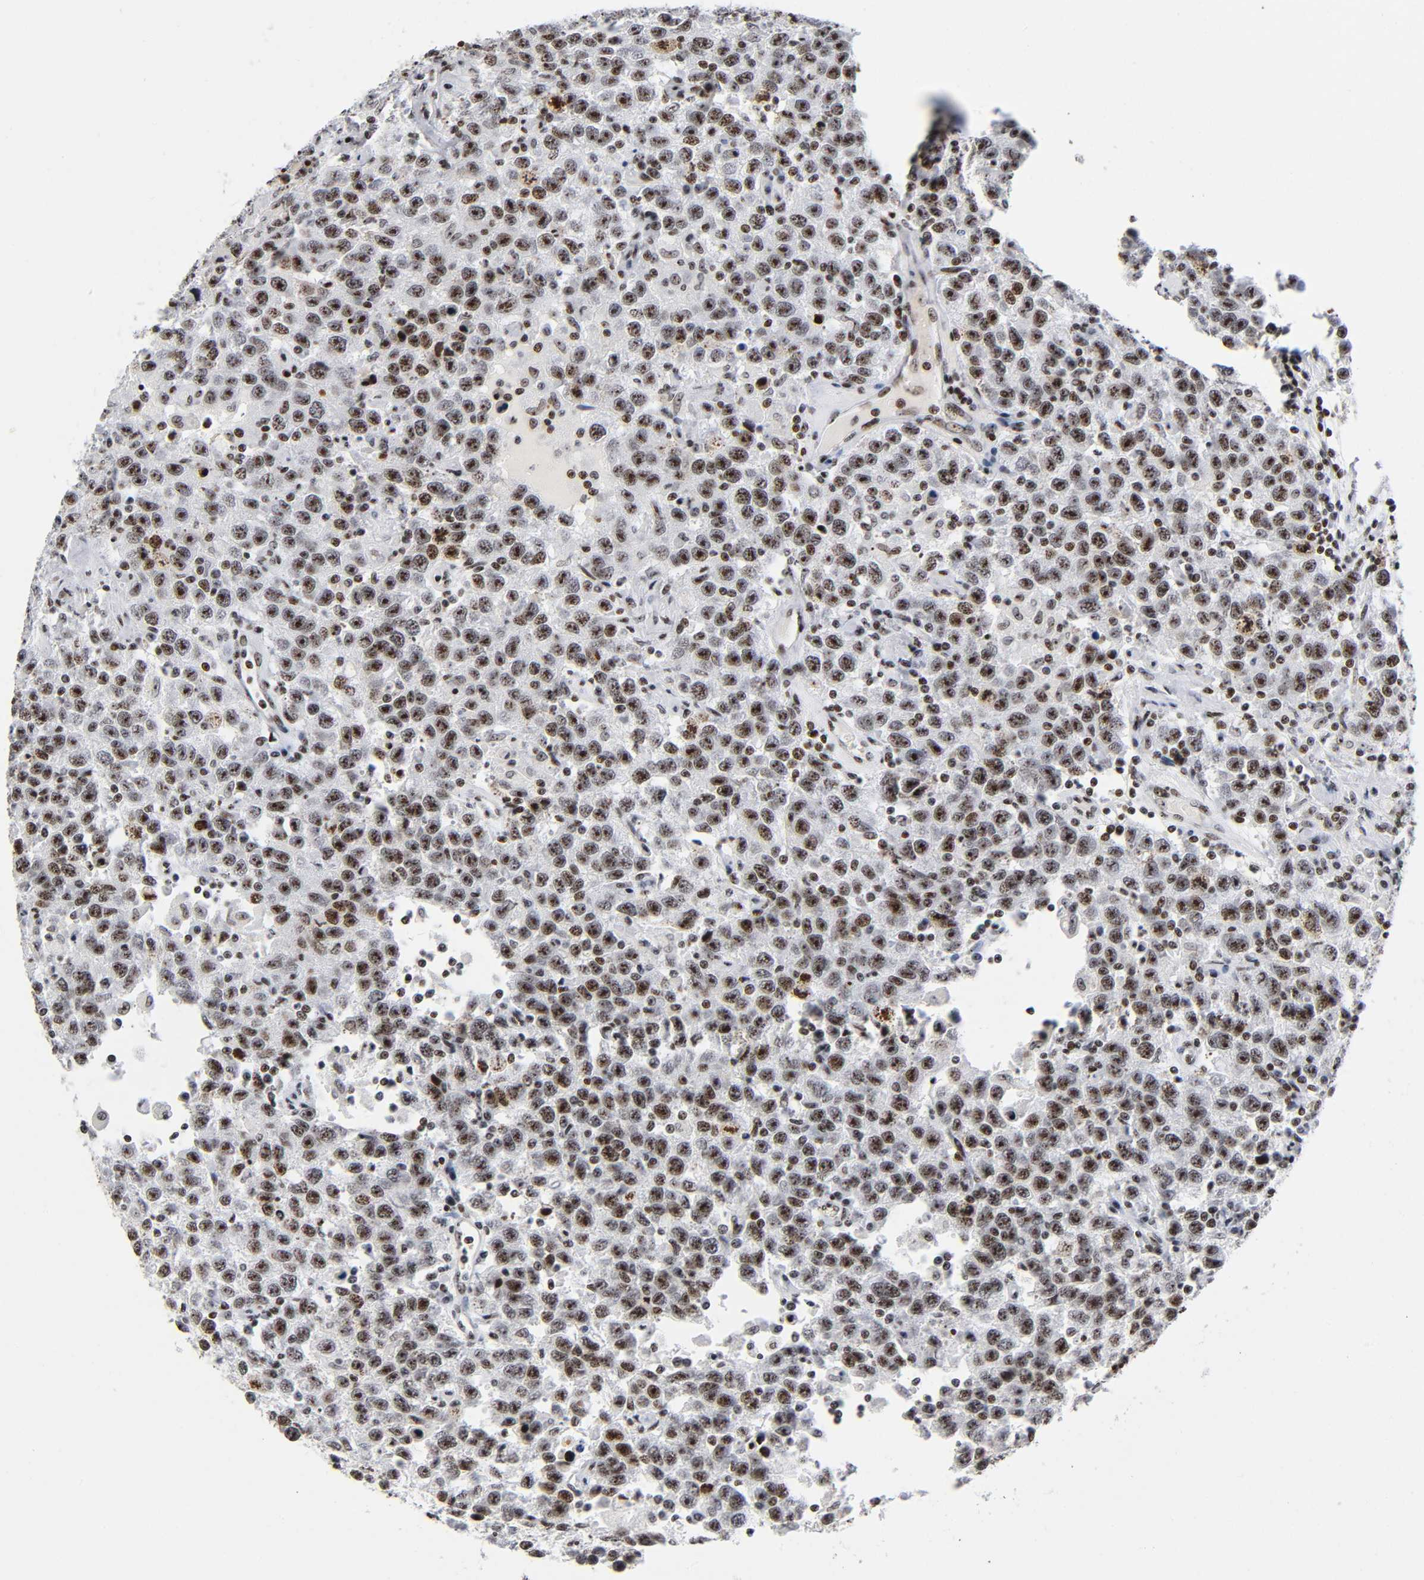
{"staining": {"intensity": "strong", "quantity": ">75%", "location": "nuclear"}, "tissue": "testis cancer", "cell_type": "Tumor cells", "image_type": "cancer", "snomed": [{"axis": "morphology", "description": "Seminoma, NOS"}, {"axis": "topography", "description": "Testis"}], "caption": "Immunohistochemistry (IHC) (DAB (3,3'-diaminobenzidine)) staining of seminoma (testis) displays strong nuclear protein positivity in approximately >75% of tumor cells.", "gene": "UBTF", "patient": {"sex": "male", "age": 41}}